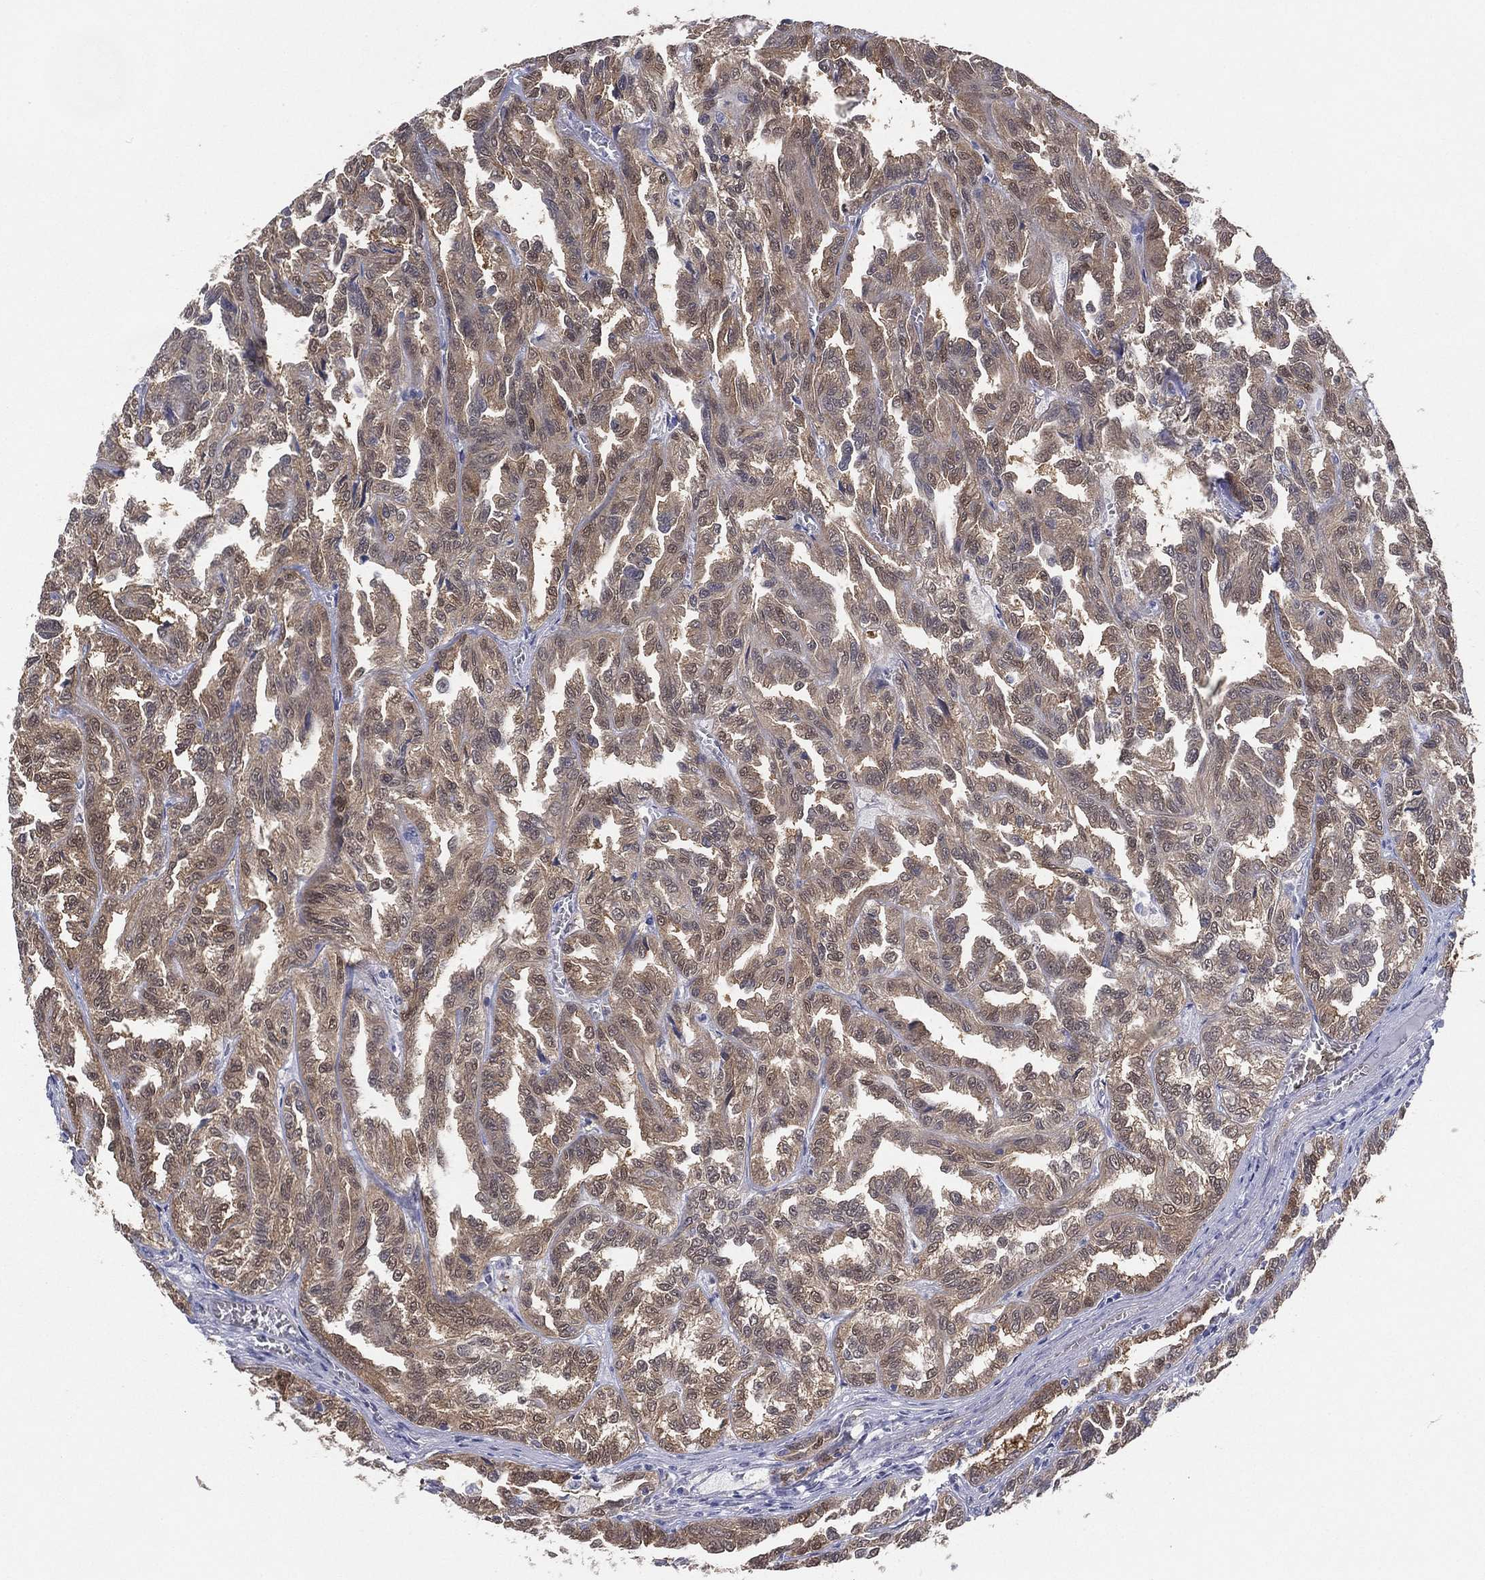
{"staining": {"intensity": "weak", "quantity": "25%-75%", "location": "cytoplasmic/membranous,nuclear"}, "tissue": "renal cancer", "cell_type": "Tumor cells", "image_type": "cancer", "snomed": [{"axis": "morphology", "description": "Adenocarcinoma, NOS"}, {"axis": "topography", "description": "Kidney"}], "caption": "DAB (3,3'-diaminobenzidine) immunohistochemical staining of renal cancer demonstrates weak cytoplasmic/membranous and nuclear protein positivity in approximately 25%-75% of tumor cells.", "gene": "DDAH1", "patient": {"sex": "male", "age": 79}}